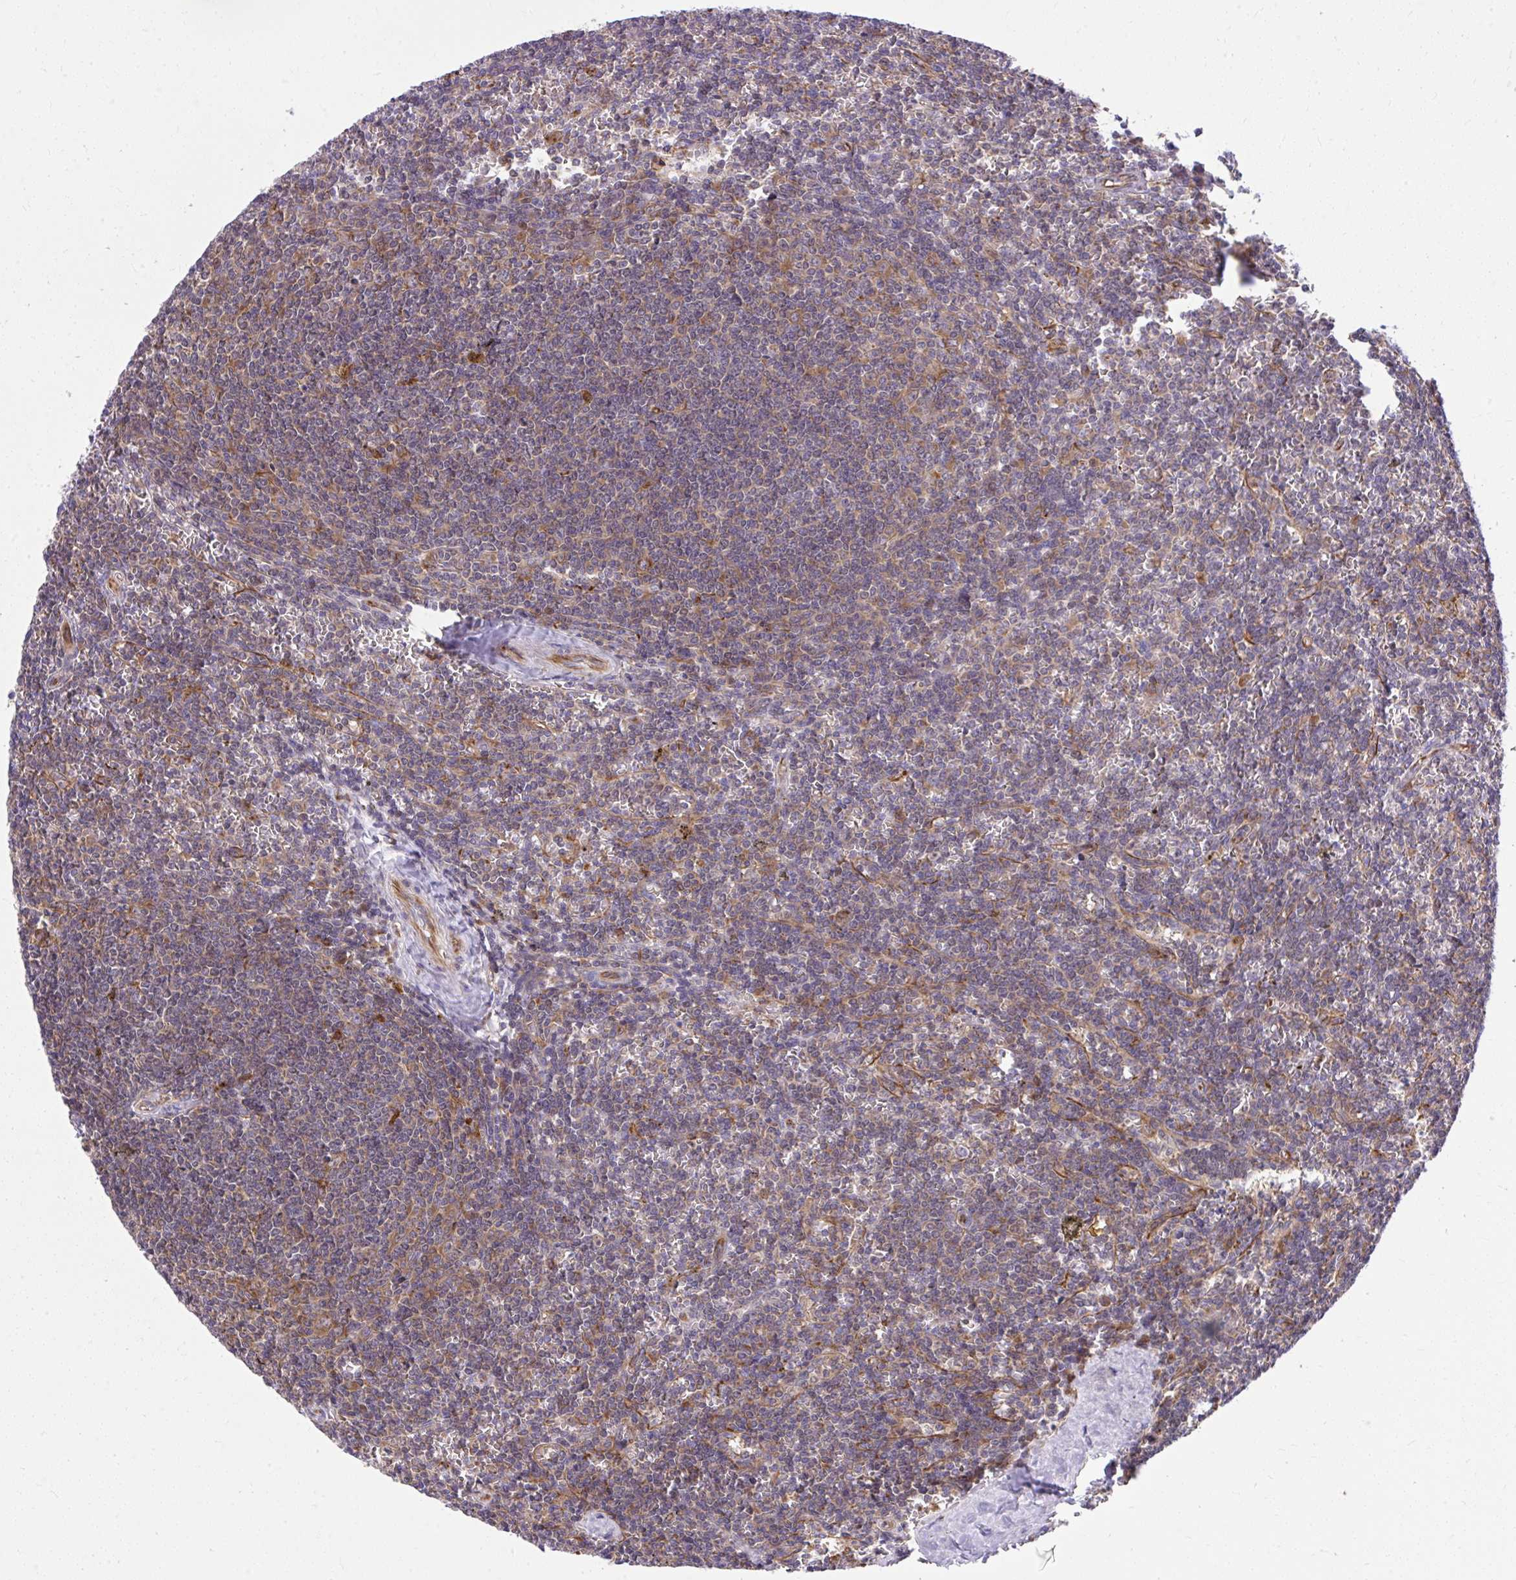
{"staining": {"intensity": "negative", "quantity": "none", "location": "none"}, "tissue": "lymphoma", "cell_type": "Tumor cells", "image_type": "cancer", "snomed": [{"axis": "morphology", "description": "Malignant lymphoma, non-Hodgkin's type, Low grade"}, {"axis": "topography", "description": "Spleen"}], "caption": "The photomicrograph reveals no significant positivity in tumor cells of malignant lymphoma, non-Hodgkin's type (low-grade).", "gene": "PAIP2", "patient": {"sex": "male", "age": 78}}